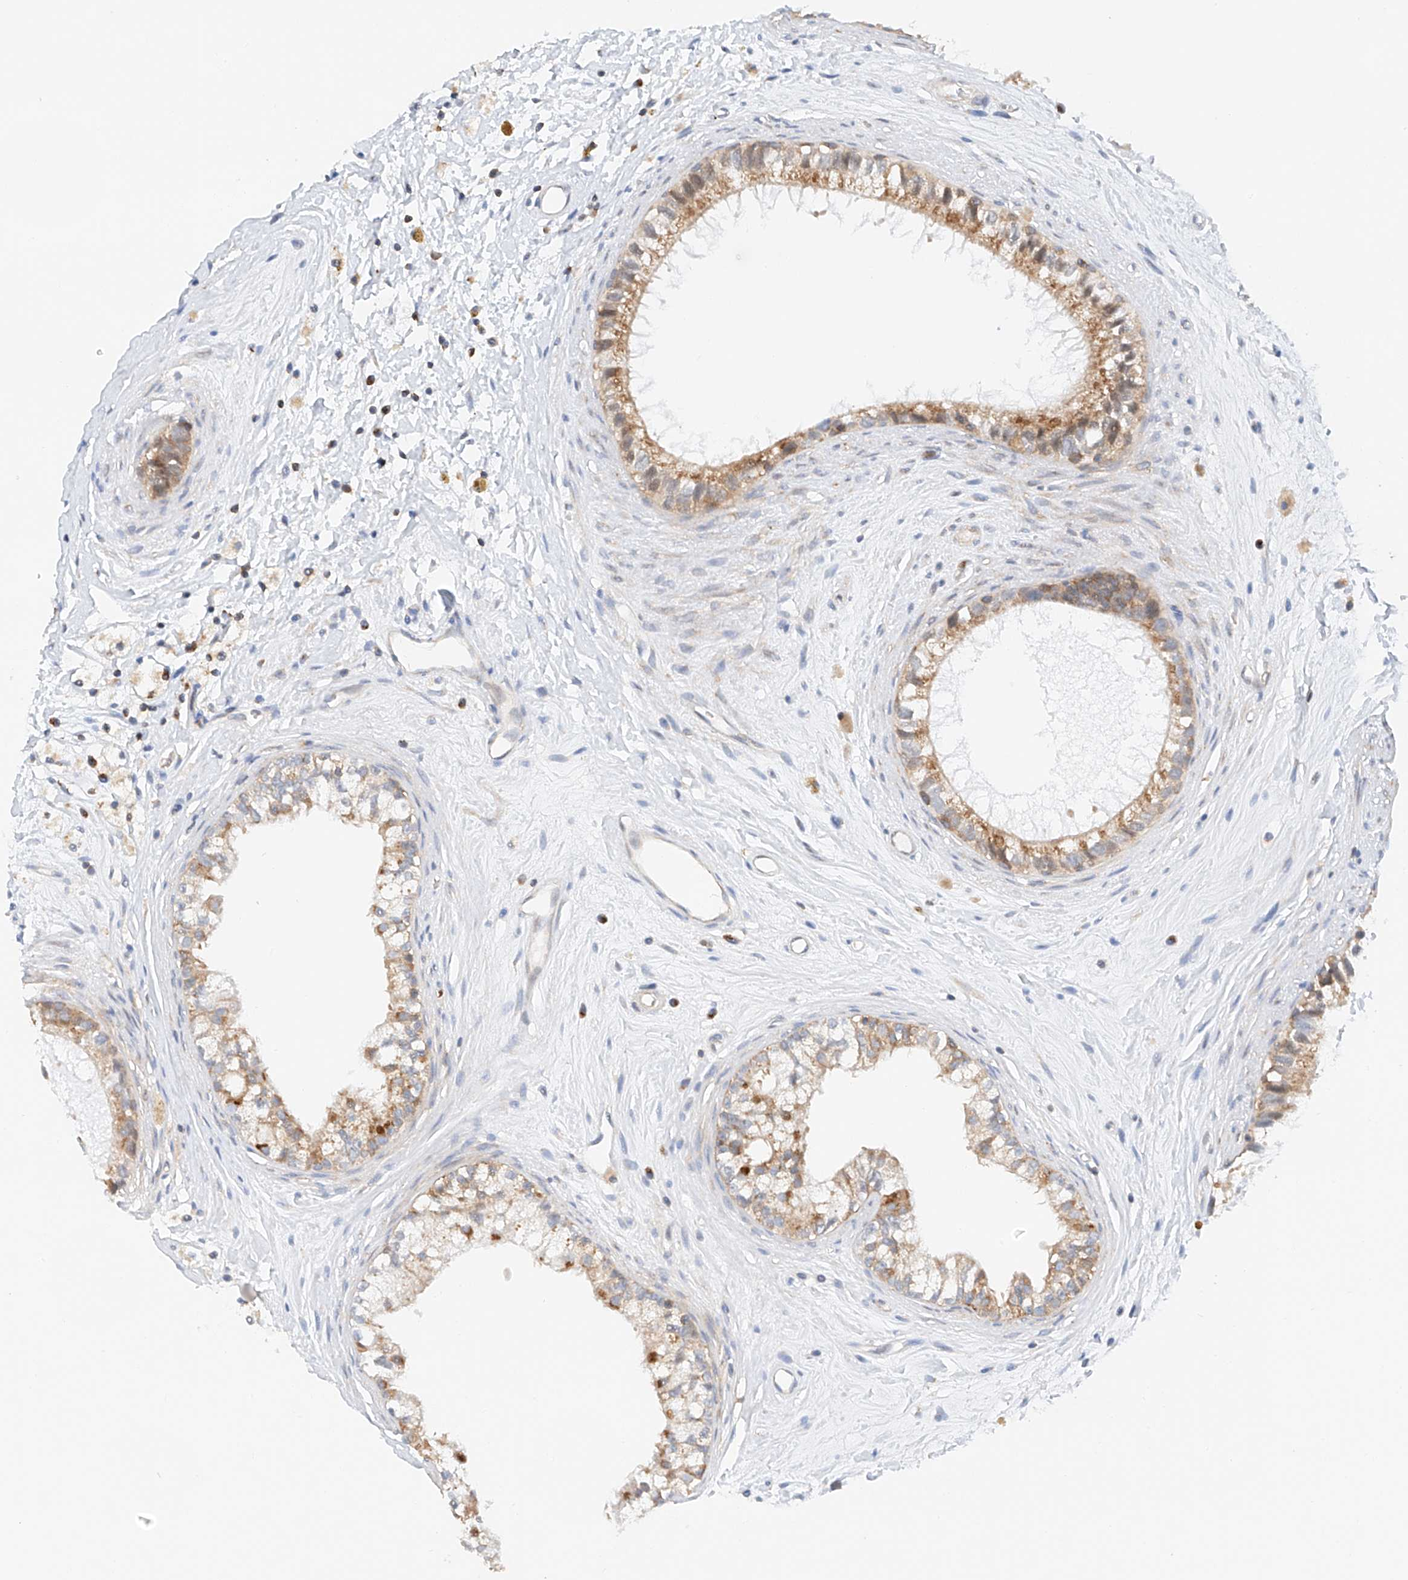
{"staining": {"intensity": "moderate", "quantity": "25%-75%", "location": "cytoplasmic/membranous"}, "tissue": "epididymis", "cell_type": "Glandular cells", "image_type": "normal", "snomed": [{"axis": "morphology", "description": "Normal tissue, NOS"}, {"axis": "topography", "description": "Epididymis"}], "caption": "Immunohistochemical staining of normal human epididymis reveals medium levels of moderate cytoplasmic/membranous positivity in approximately 25%-75% of glandular cells.", "gene": "MFN2", "patient": {"sex": "male", "age": 80}}